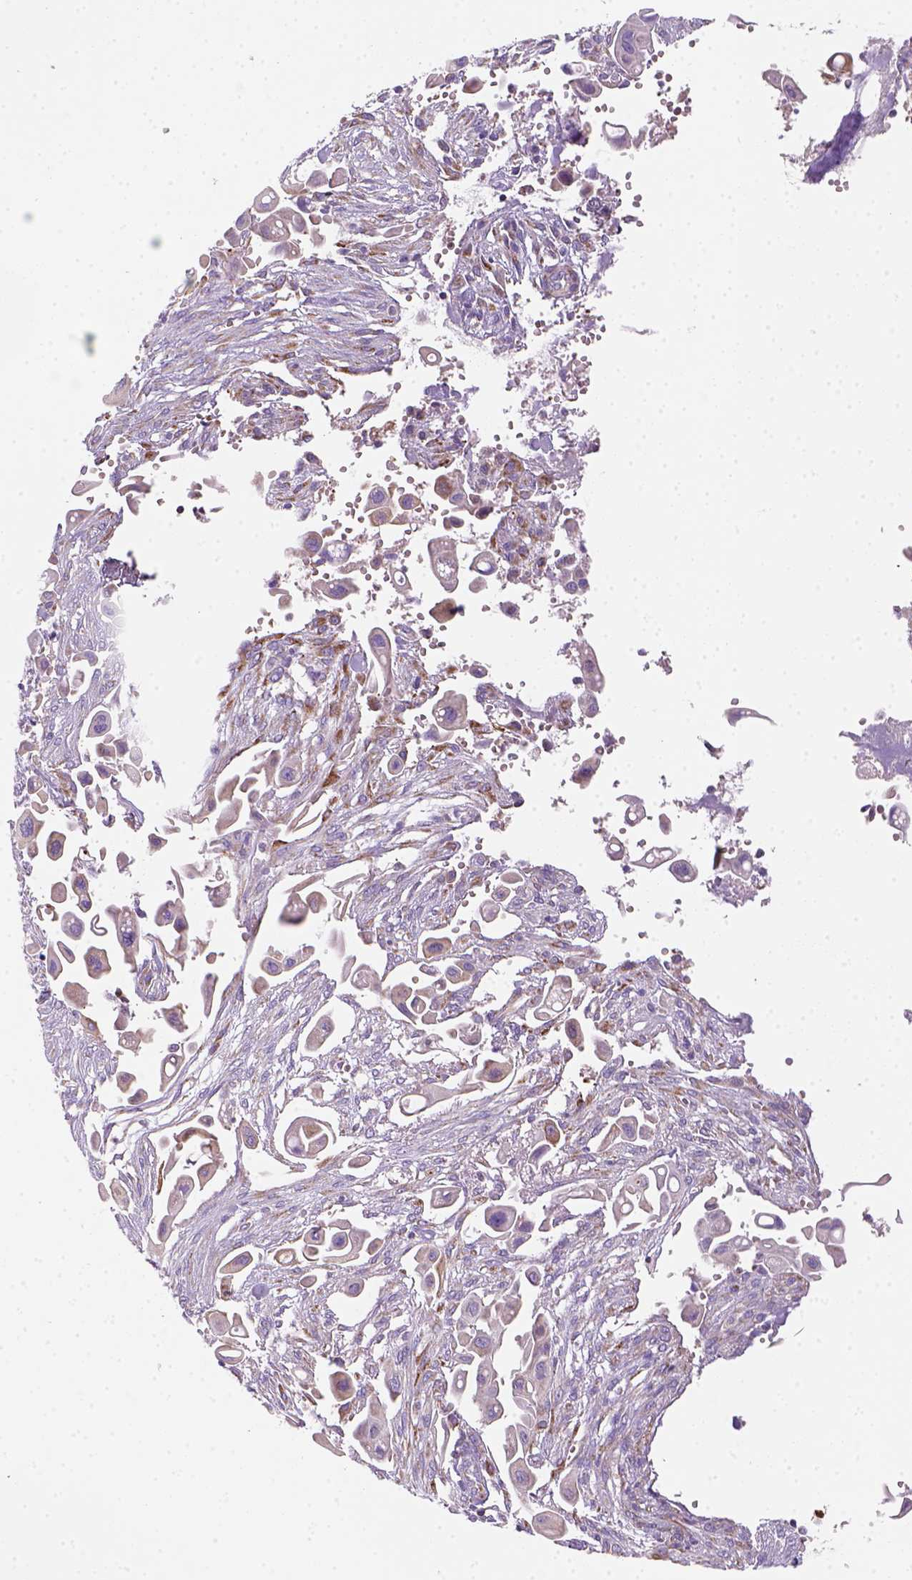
{"staining": {"intensity": "weak", "quantity": "25%-75%", "location": "cytoplasmic/membranous"}, "tissue": "pancreatic cancer", "cell_type": "Tumor cells", "image_type": "cancer", "snomed": [{"axis": "morphology", "description": "Adenocarcinoma, NOS"}, {"axis": "topography", "description": "Pancreas"}], "caption": "High-power microscopy captured an immunohistochemistry photomicrograph of pancreatic cancer, revealing weak cytoplasmic/membranous staining in approximately 25%-75% of tumor cells.", "gene": "CES2", "patient": {"sex": "male", "age": 50}}